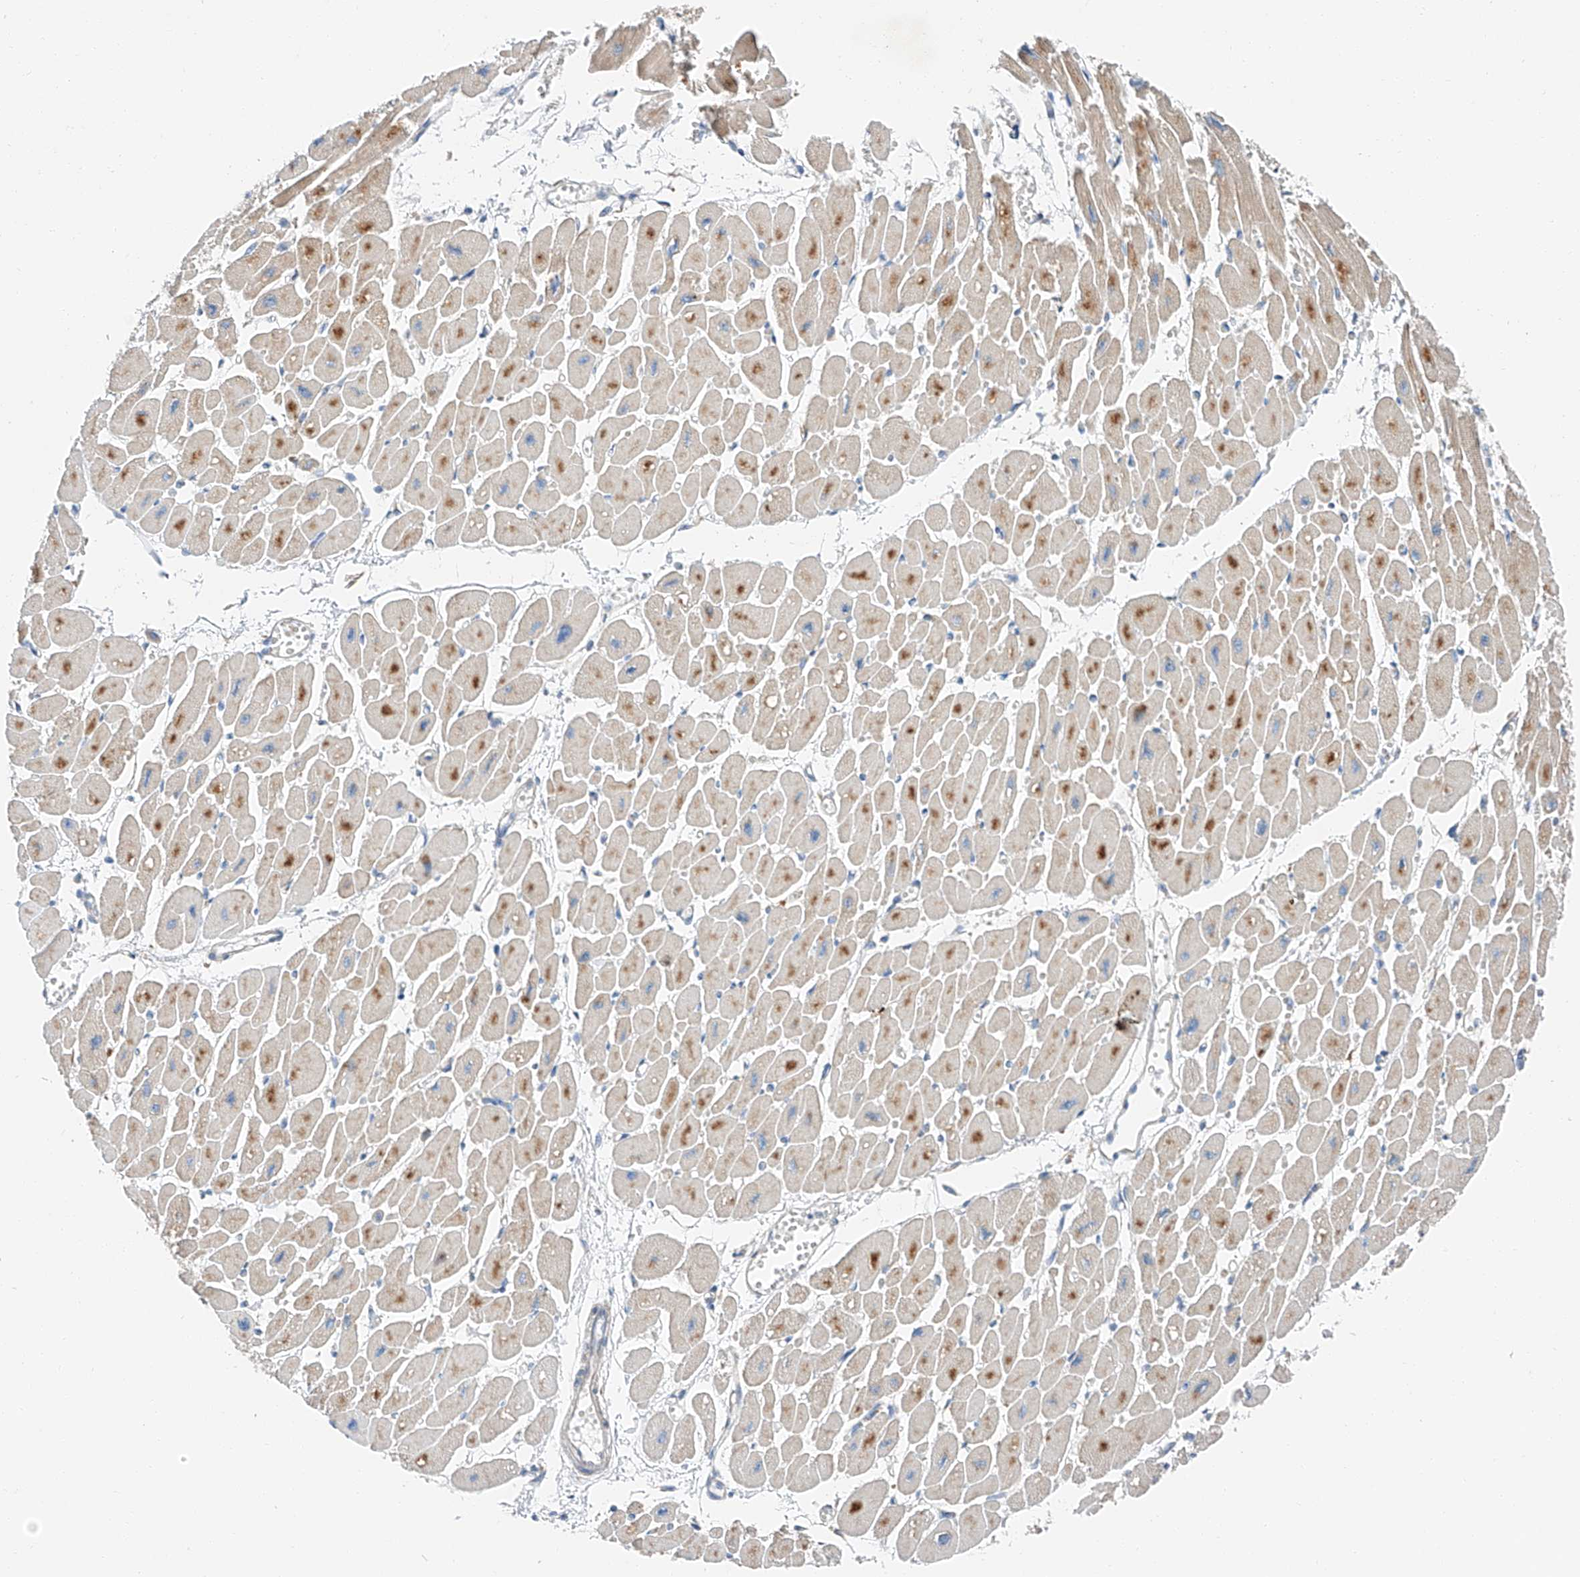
{"staining": {"intensity": "moderate", "quantity": ">75%", "location": "cytoplasmic/membranous"}, "tissue": "heart muscle", "cell_type": "Cardiomyocytes", "image_type": "normal", "snomed": [{"axis": "morphology", "description": "Normal tissue, NOS"}, {"axis": "topography", "description": "Heart"}], "caption": "Immunohistochemistry (IHC) (DAB (3,3'-diaminobenzidine)) staining of unremarkable heart muscle demonstrates moderate cytoplasmic/membranous protein positivity in approximately >75% of cardiomyocytes. The protein of interest is shown in brown color, while the nuclei are stained blue.", "gene": "ZC3H15", "patient": {"sex": "female", "age": 54}}